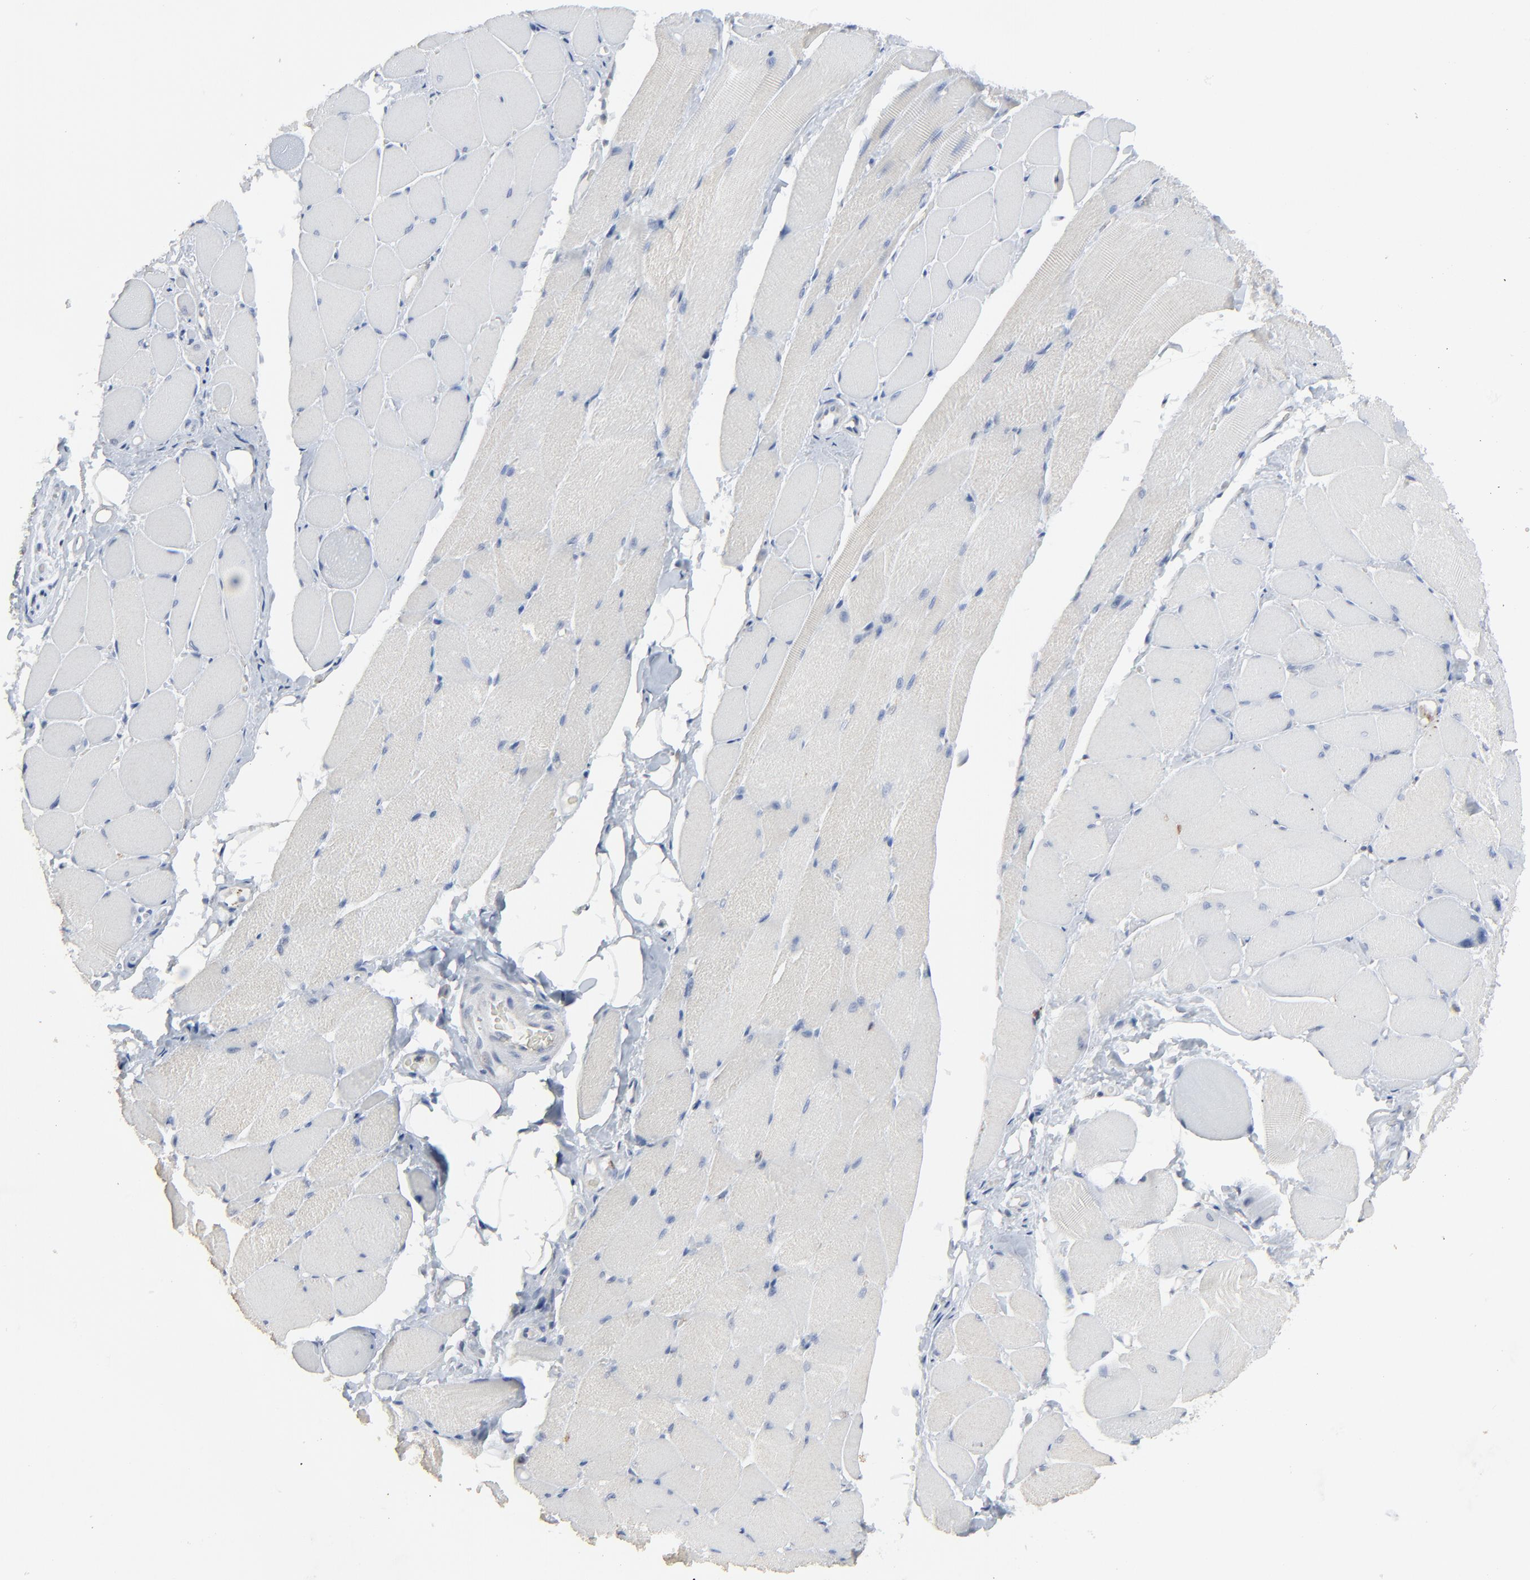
{"staining": {"intensity": "negative", "quantity": "none", "location": "none"}, "tissue": "skeletal muscle", "cell_type": "Myocytes", "image_type": "normal", "snomed": [{"axis": "morphology", "description": "Normal tissue, NOS"}, {"axis": "topography", "description": "Skeletal muscle"}, {"axis": "topography", "description": "Peripheral nerve tissue"}], "caption": "Protein analysis of benign skeletal muscle shows no significant staining in myocytes.", "gene": "BIRC3", "patient": {"sex": "female", "age": 84}}